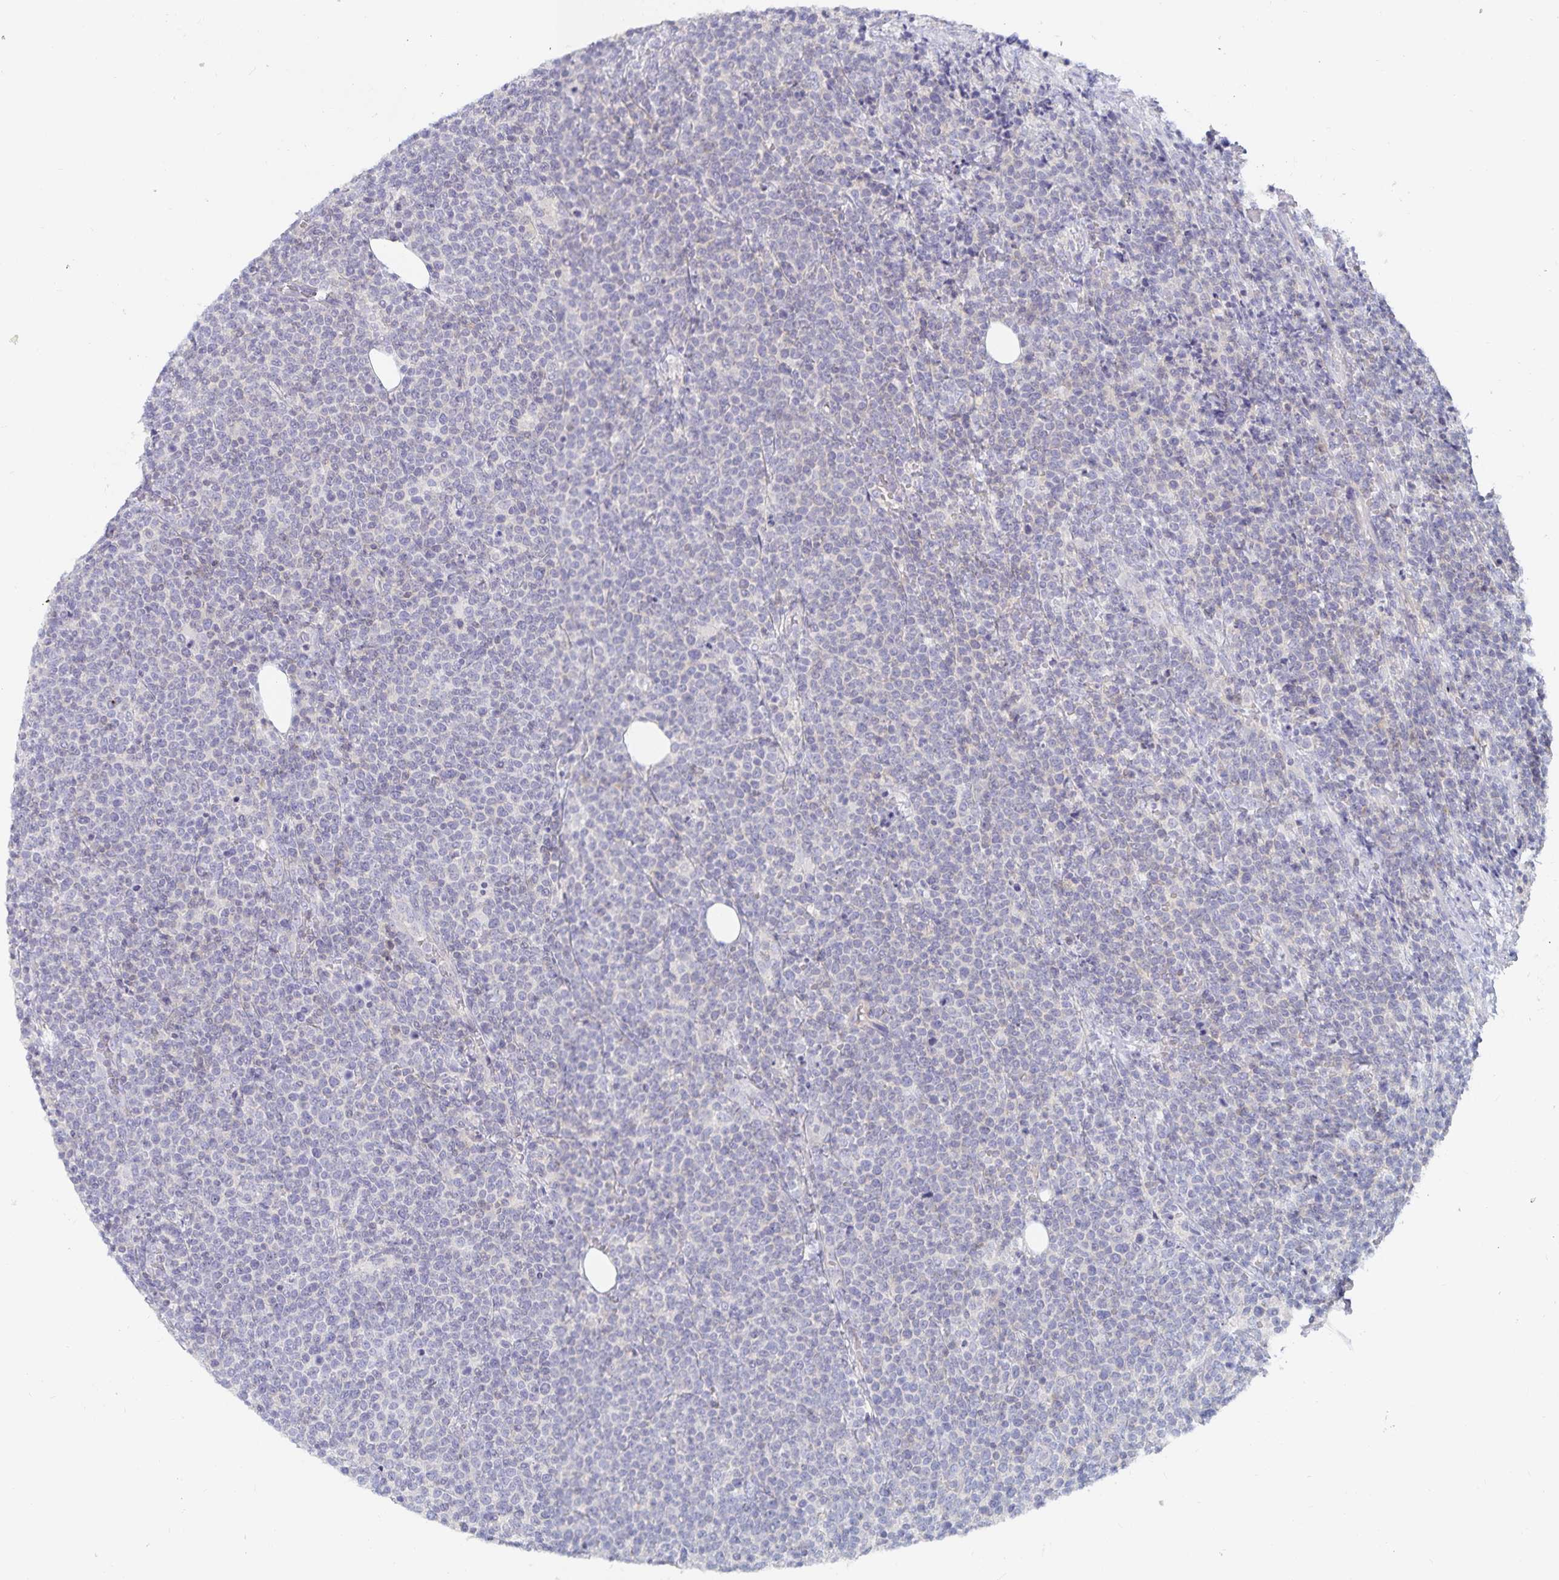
{"staining": {"intensity": "negative", "quantity": "none", "location": "none"}, "tissue": "lymphoma", "cell_type": "Tumor cells", "image_type": "cancer", "snomed": [{"axis": "morphology", "description": "Malignant lymphoma, non-Hodgkin's type, High grade"}, {"axis": "topography", "description": "Lymph node"}], "caption": "A micrograph of malignant lymphoma, non-Hodgkin's type (high-grade) stained for a protein demonstrates no brown staining in tumor cells.", "gene": "SFTPA1", "patient": {"sex": "male", "age": 61}}